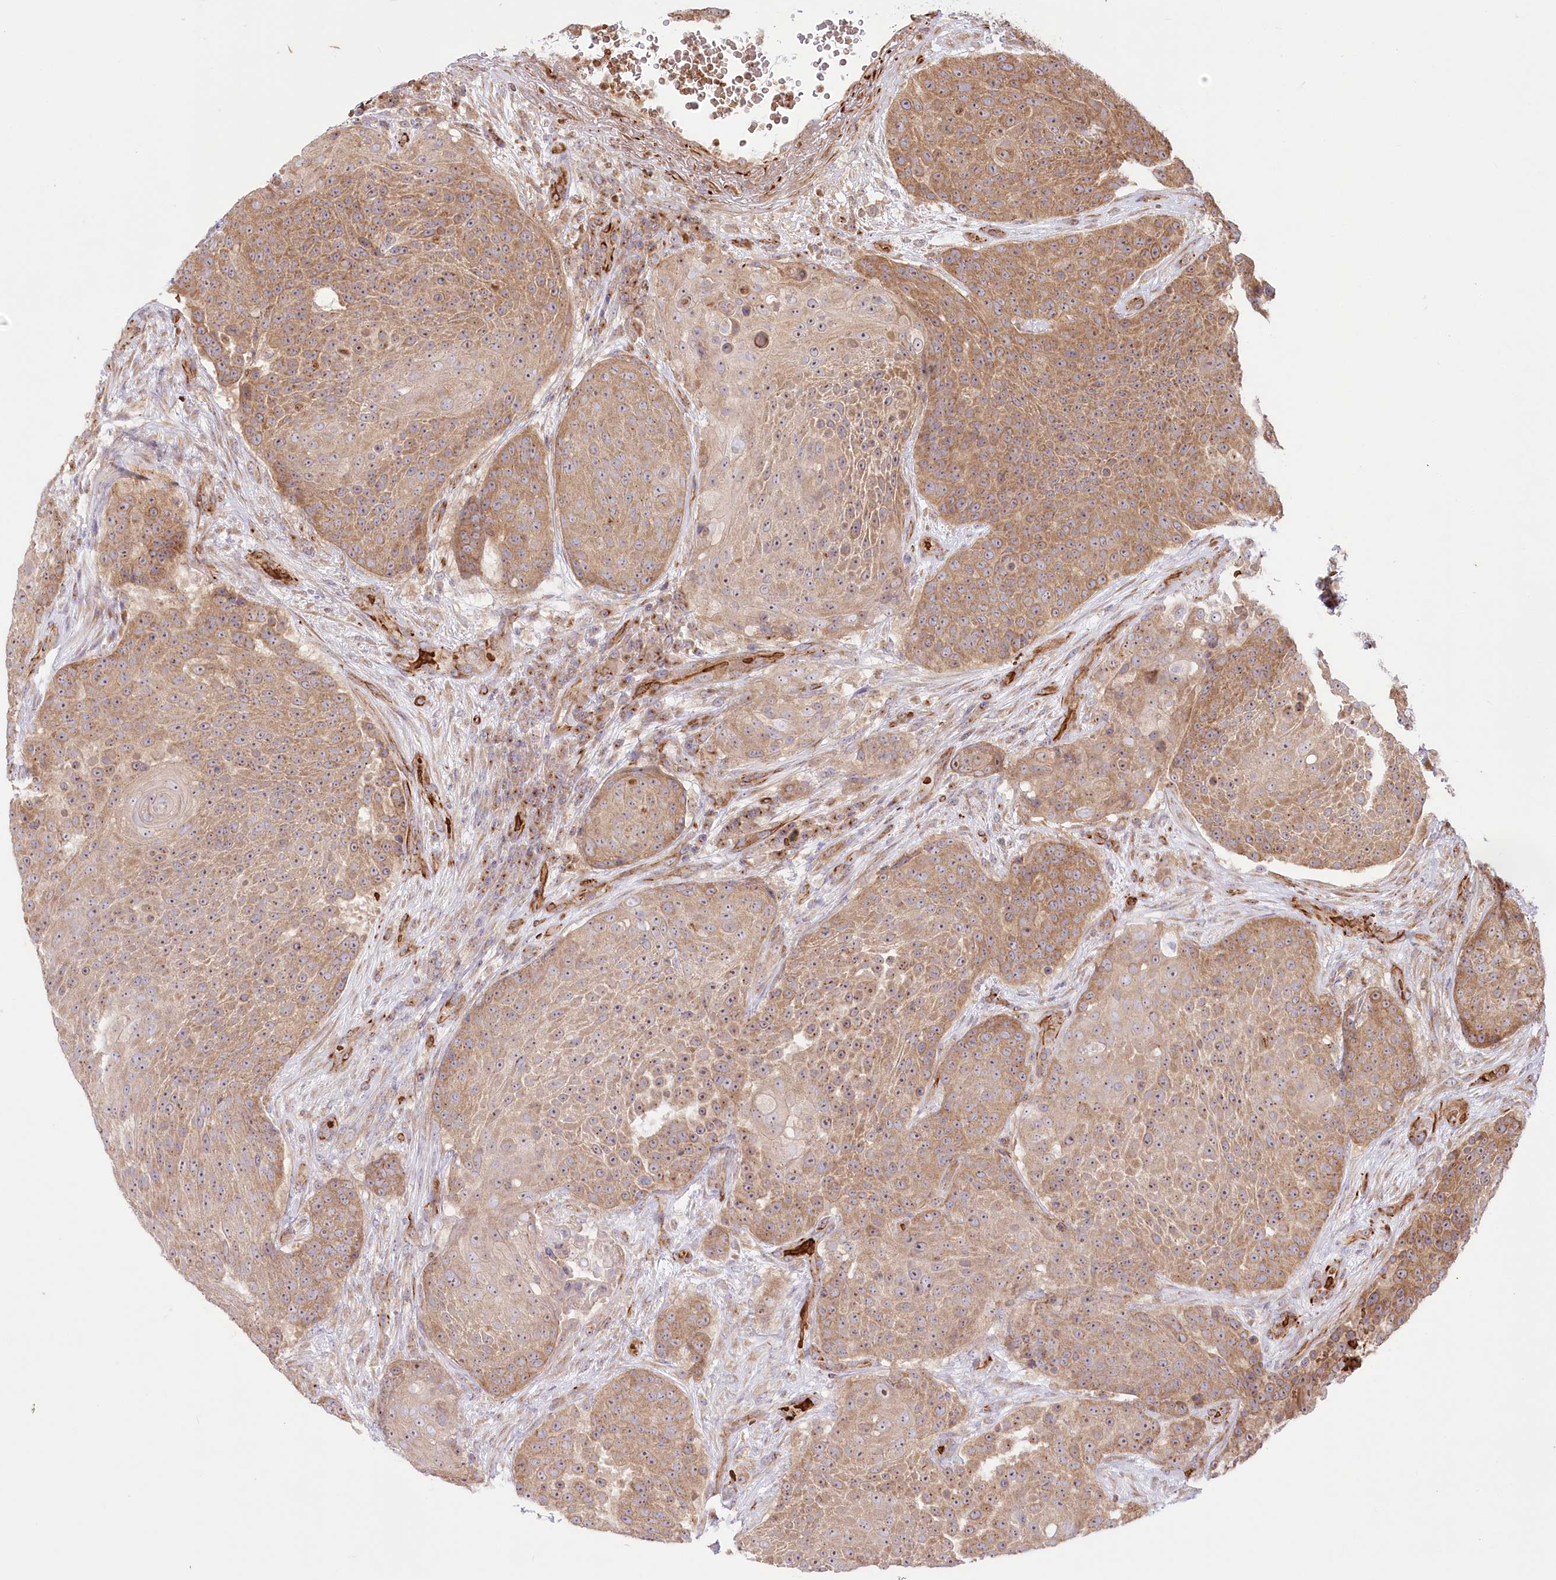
{"staining": {"intensity": "weak", "quantity": ">75%", "location": "cytoplasmic/membranous"}, "tissue": "urothelial cancer", "cell_type": "Tumor cells", "image_type": "cancer", "snomed": [{"axis": "morphology", "description": "Urothelial carcinoma, High grade"}, {"axis": "topography", "description": "Urinary bladder"}], "caption": "Weak cytoplasmic/membranous protein expression is present in about >75% of tumor cells in urothelial carcinoma (high-grade).", "gene": "COMMD3", "patient": {"sex": "female", "age": 63}}